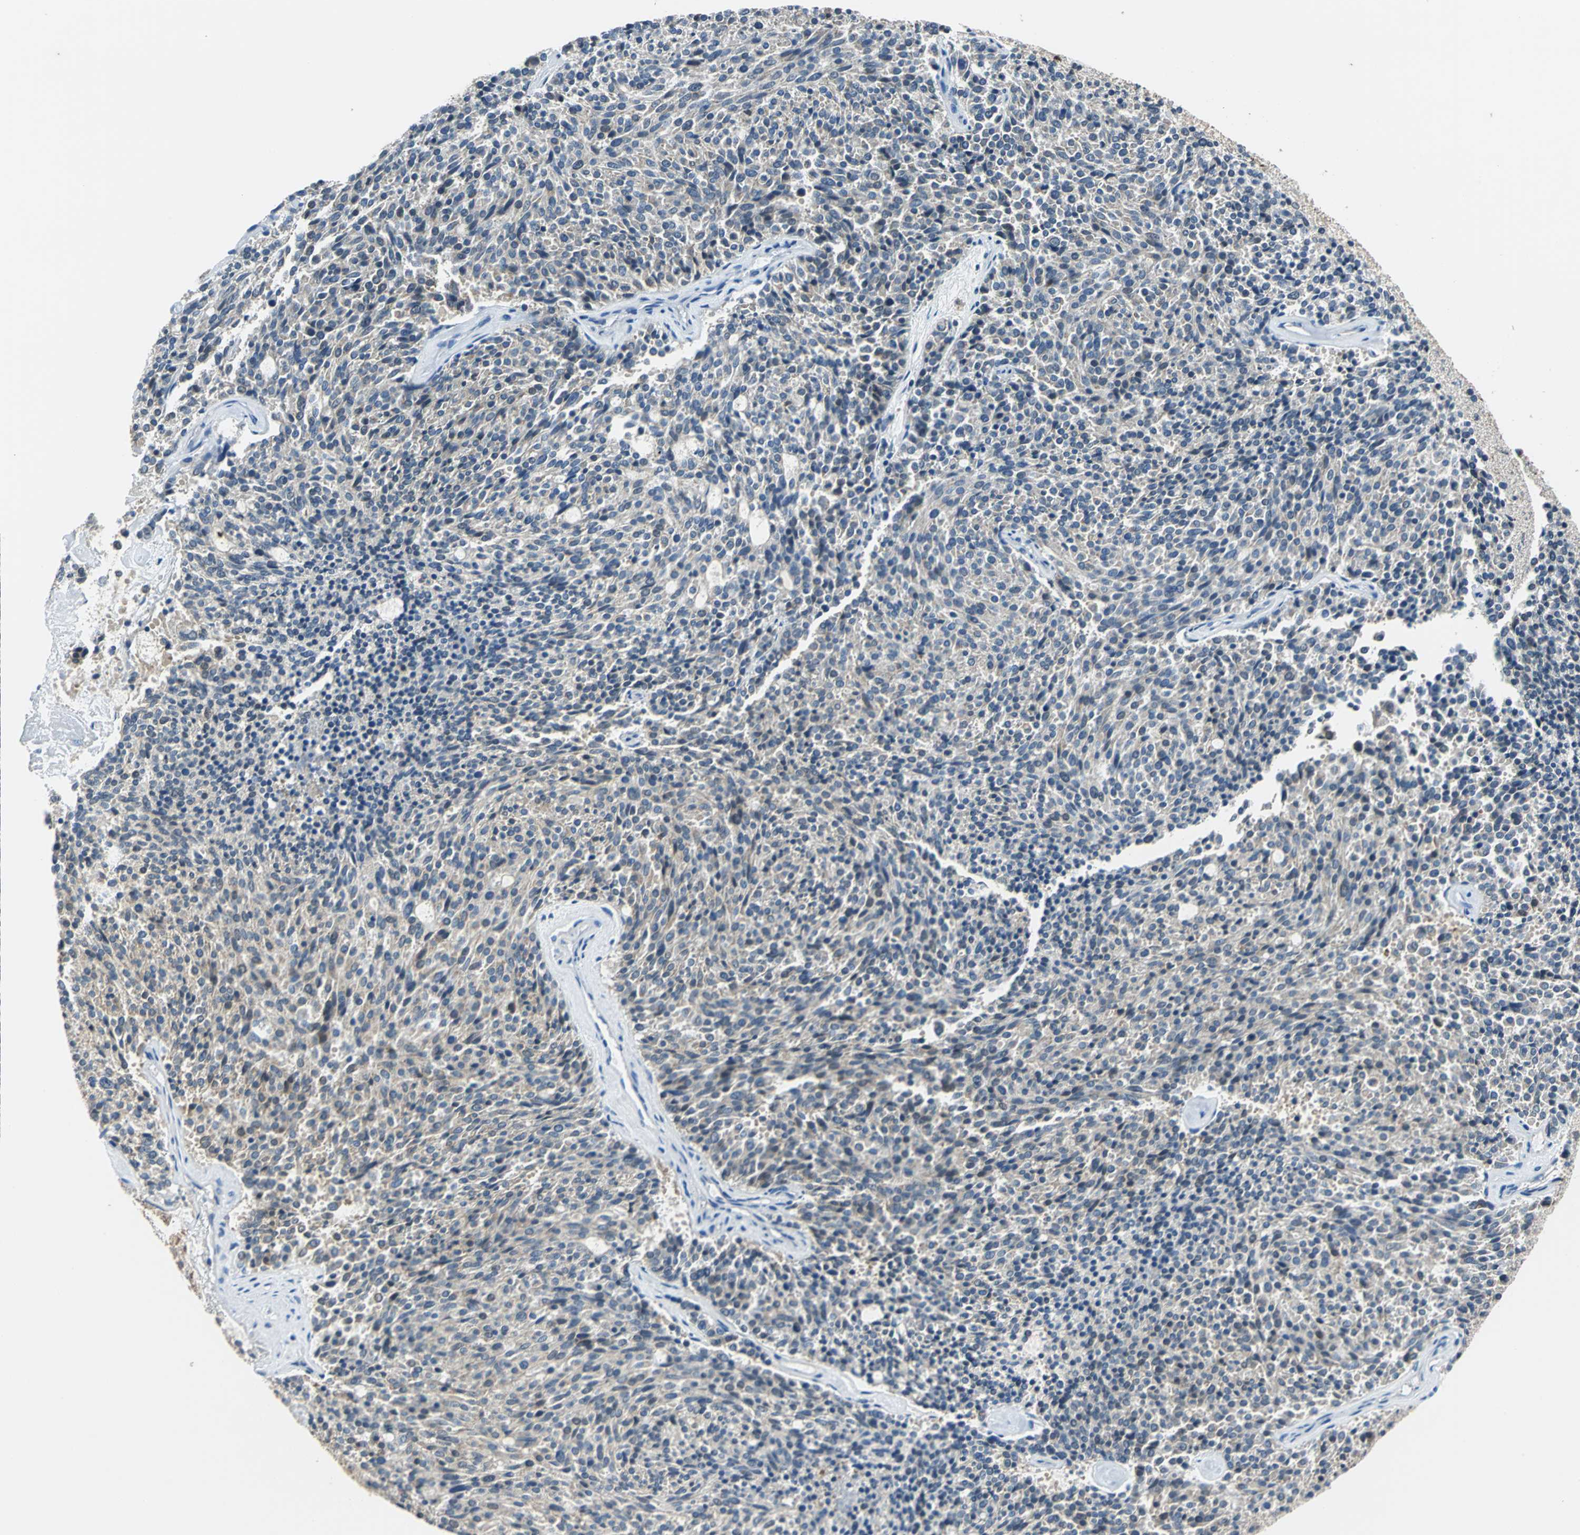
{"staining": {"intensity": "negative", "quantity": "none", "location": "none"}, "tissue": "carcinoid", "cell_type": "Tumor cells", "image_type": "cancer", "snomed": [{"axis": "morphology", "description": "Carcinoid, malignant, NOS"}, {"axis": "topography", "description": "Pancreas"}], "caption": "Immunohistochemistry (IHC) histopathology image of neoplastic tissue: human carcinoid (malignant) stained with DAB shows no significant protein expression in tumor cells.", "gene": "CPA3", "patient": {"sex": "female", "age": 54}}